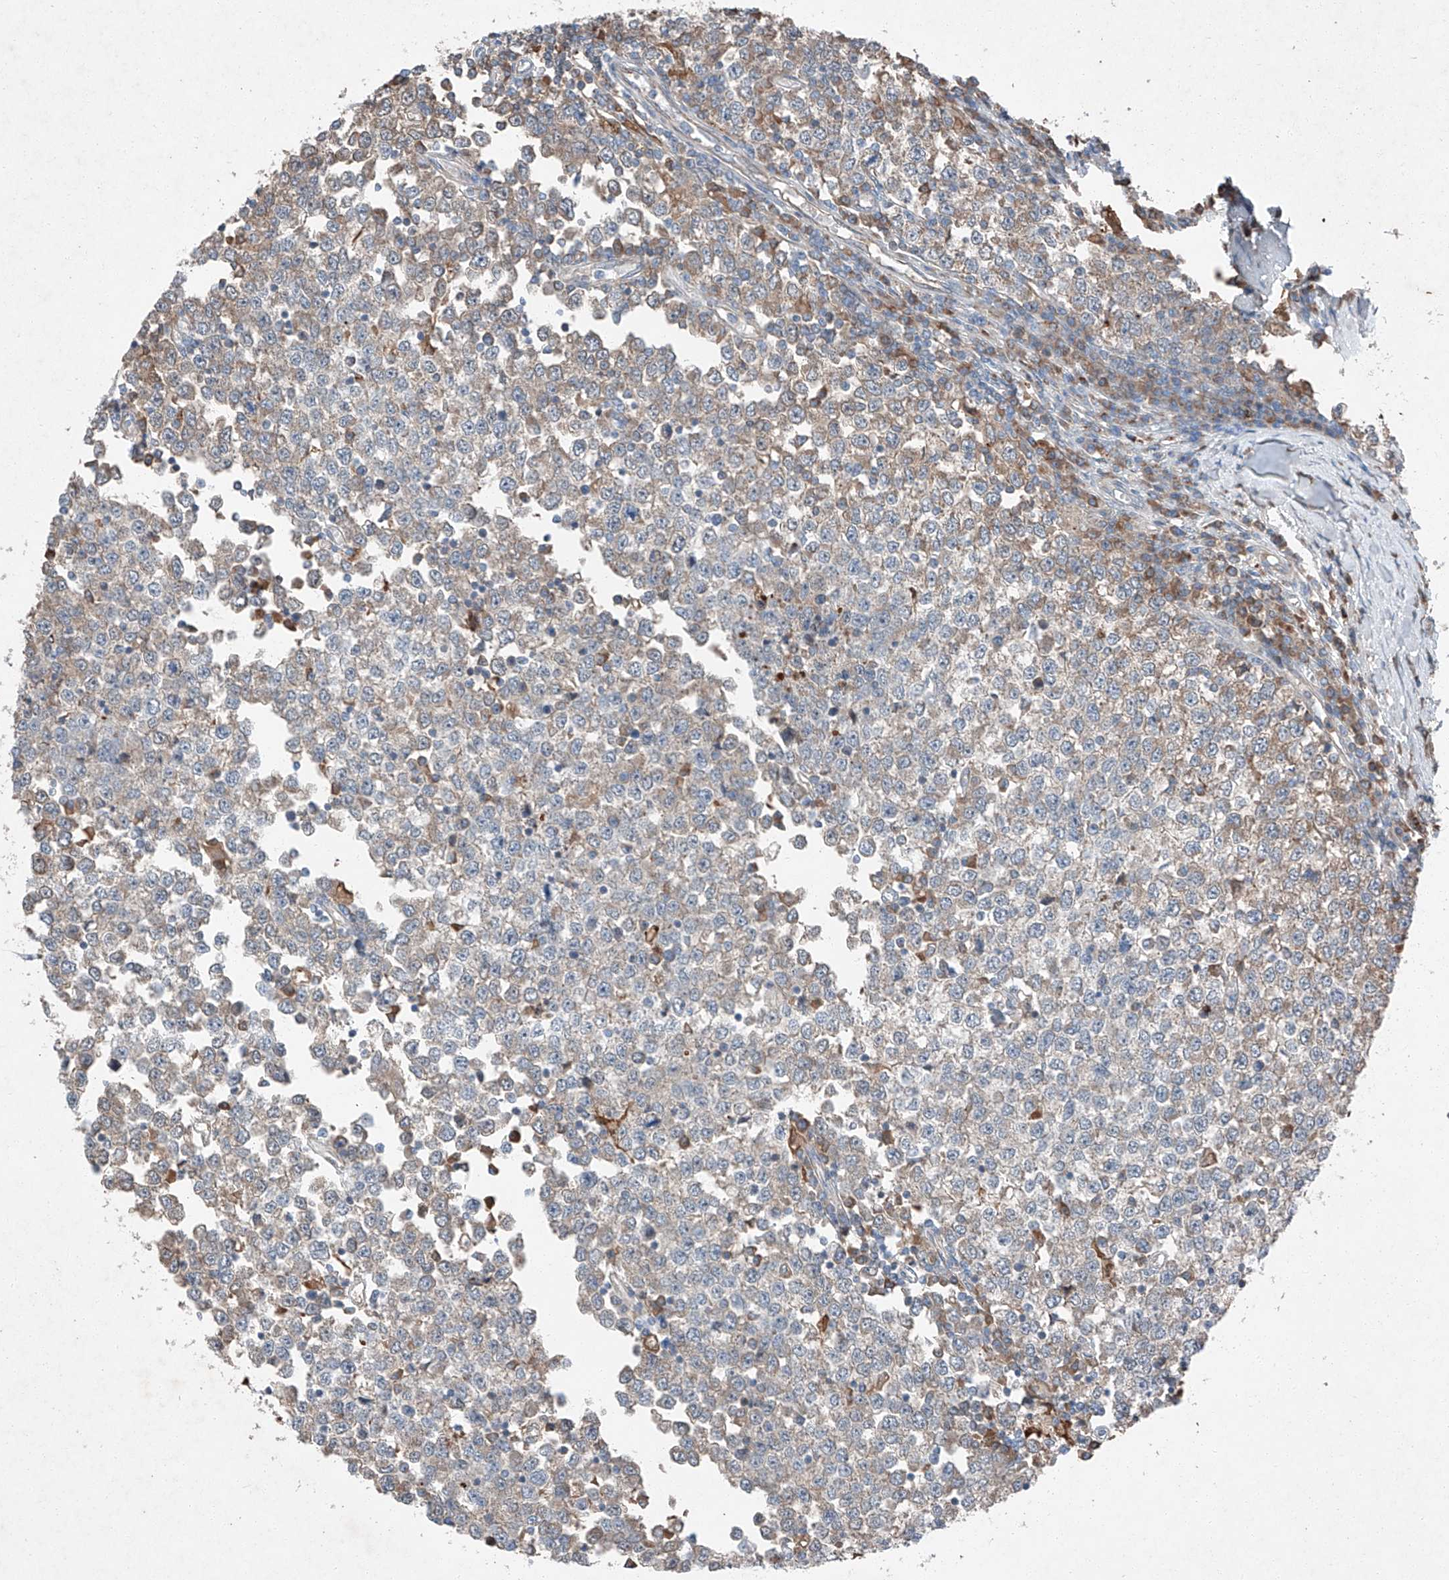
{"staining": {"intensity": "weak", "quantity": "25%-75%", "location": "cytoplasmic/membranous"}, "tissue": "testis cancer", "cell_type": "Tumor cells", "image_type": "cancer", "snomed": [{"axis": "morphology", "description": "Seminoma, NOS"}, {"axis": "topography", "description": "Testis"}], "caption": "Protein staining of seminoma (testis) tissue reveals weak cytoplasmic/membranous positivity in approximately 25%-75% of tumor cells.", "gene": "RUSC1", "patient": {"sex": "male", "age": 65}}